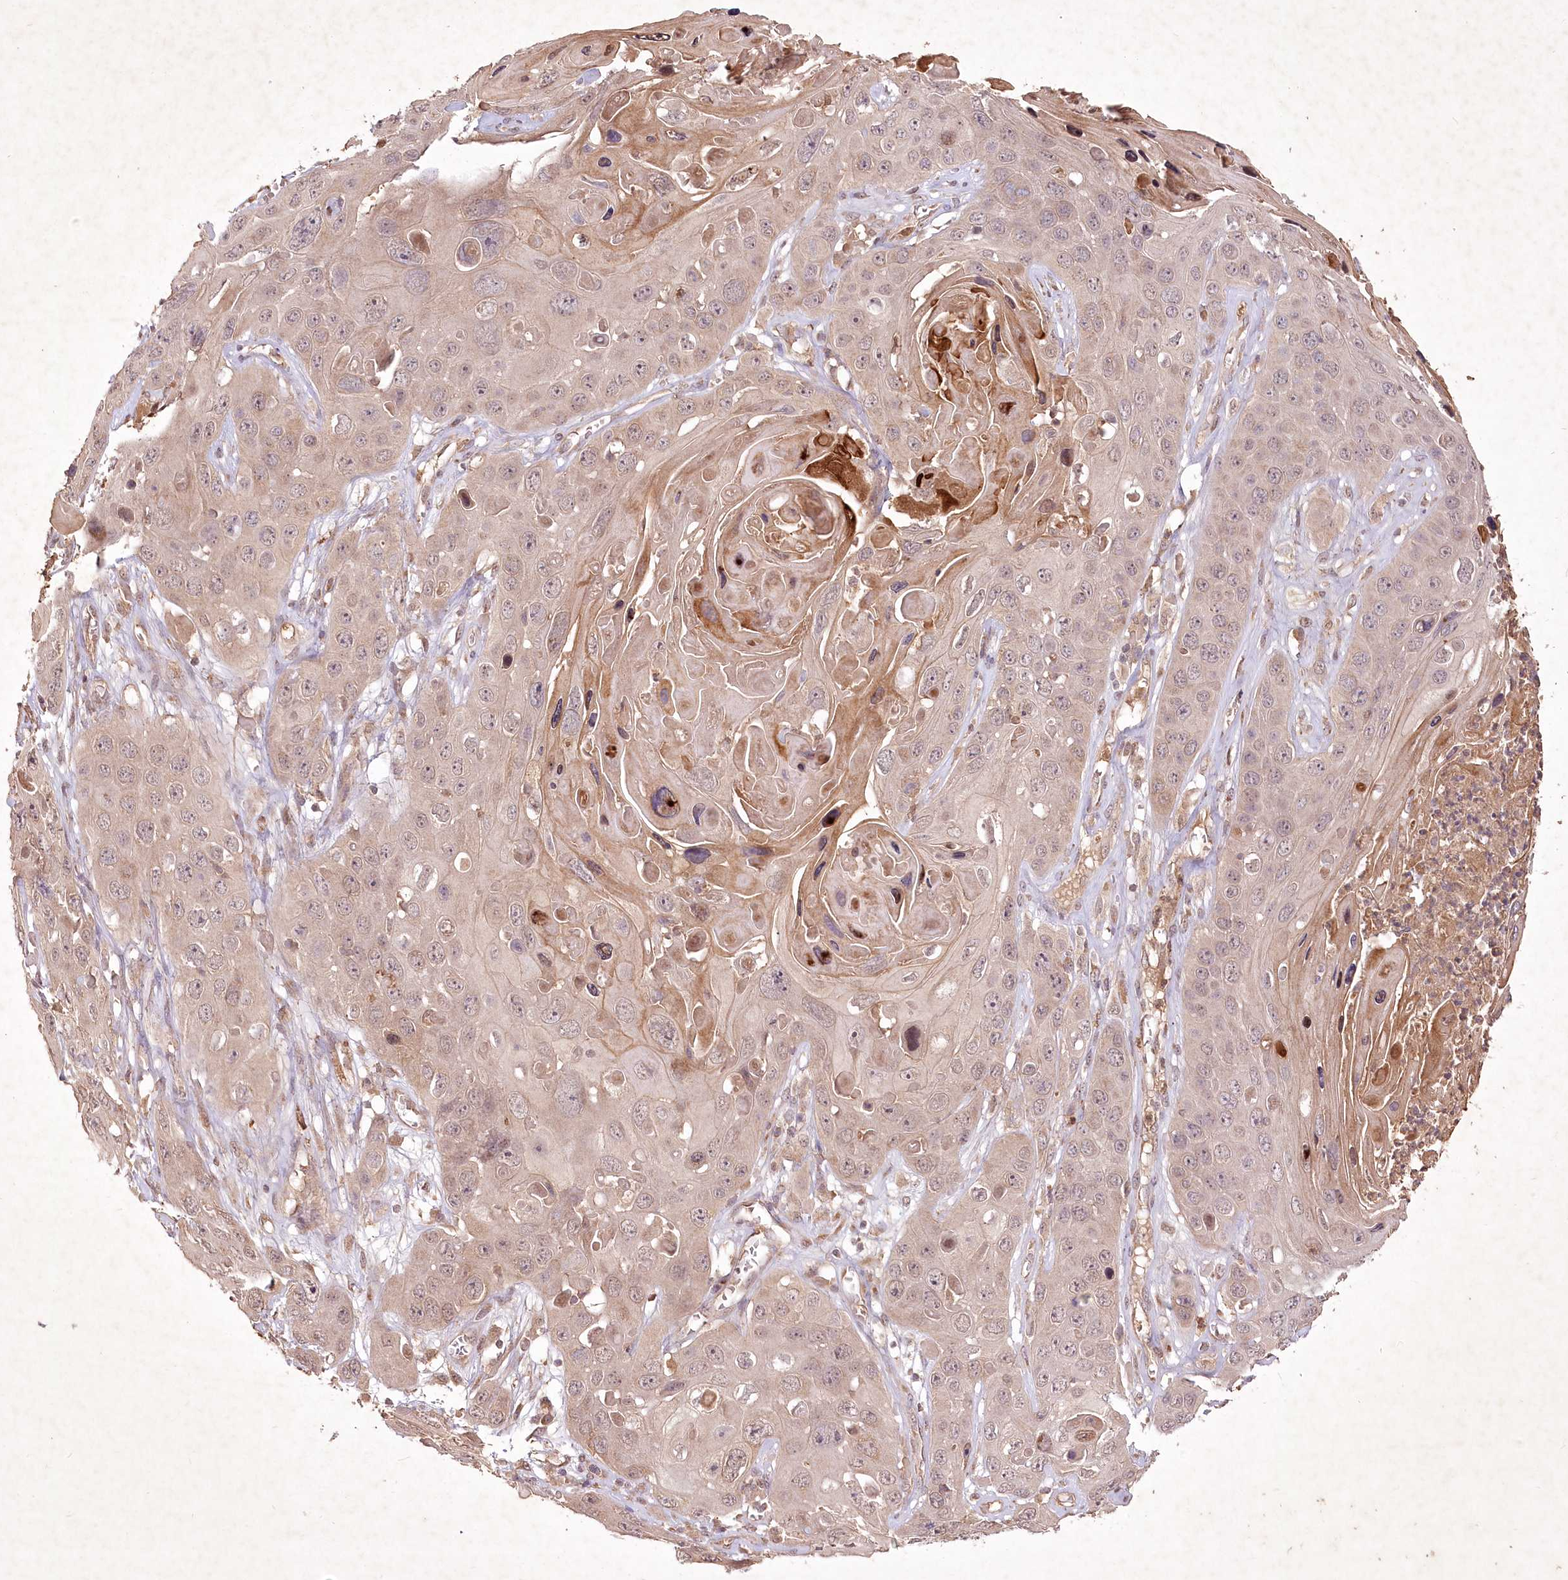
{"staining": {"intensity": "weak", "quantity": "25%-75%", "location": "cytoplasmic/membranous"}, "tissue": "skin cancer", "cell_type": "Tumor cells", "image_type": "cancer", "snomed": [{"axis": "morphology", "description": "Squamous cell carcinoma, NOS"}, {"axis": "topography", "description": "Skin"}], "caption": "High-power microscopy captured an IHC image of skin squamous cell carcinoma, revealing weak cytoplasmic/membranous positivity in approximately 25%-75% of tumor cells.", "gene": "IRAK1BP1", "patient": {"sex": "male", "age": 55}}